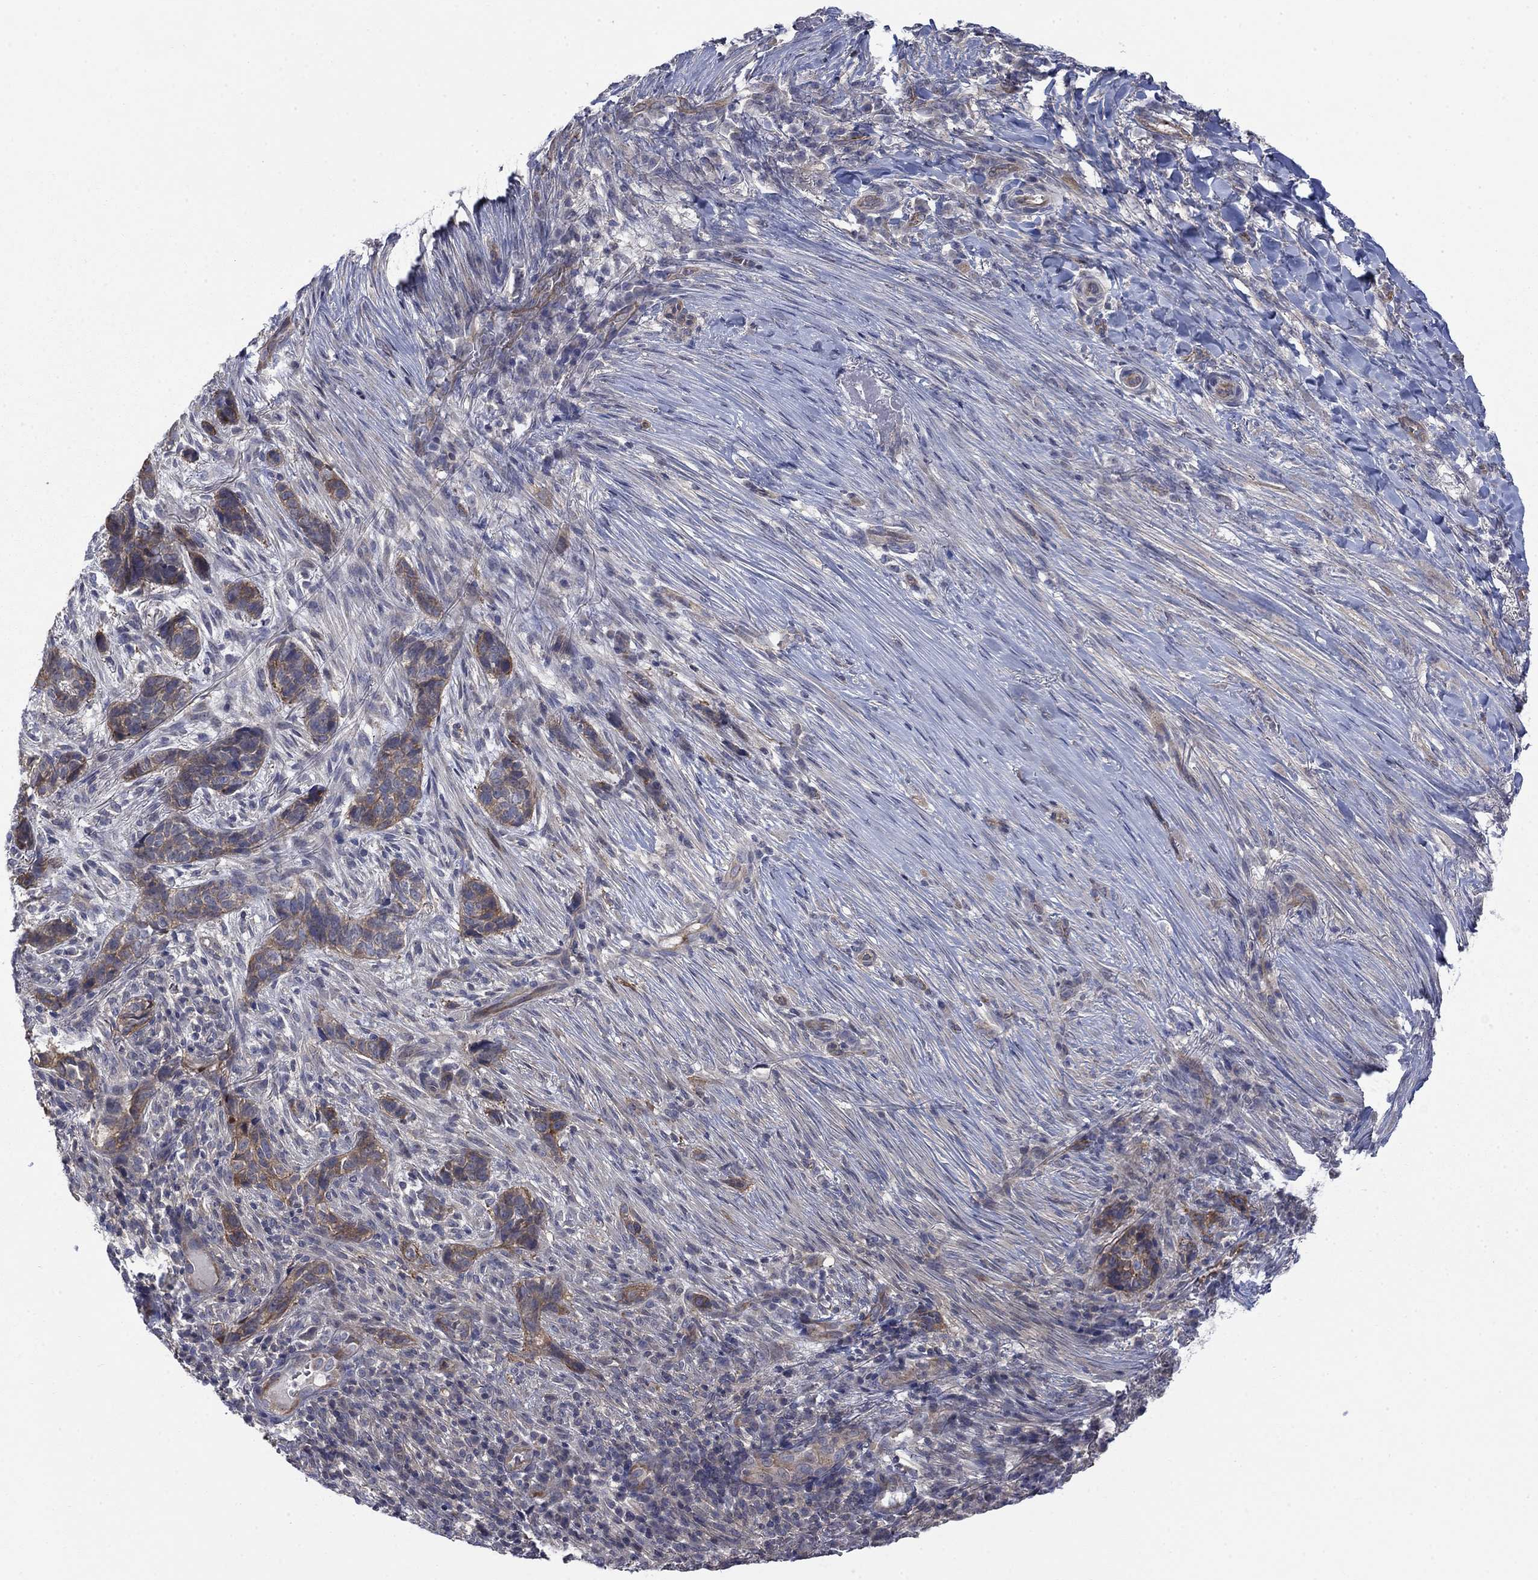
{"staining": {"intensity": "moderate", "quantity": ">75%", "location": "cytoplasmic/membranous"}, "tissue": "skin cancer", "cell_type": "Tumor cells", "image_type": "cancer", "snomed": [{"axis": "morphology", "description": "Basal cell carcinoma"}, {"axis": "topography", "description": "Skin"}], "caption": "The immunohistochemical stain shows moderate cytoplasmic/membranous positivity in tumor cells of basal cell carcinoma (skin) tissue.", "gene": "PDZD2", "patient": {"sex": "female", "age": 69}}